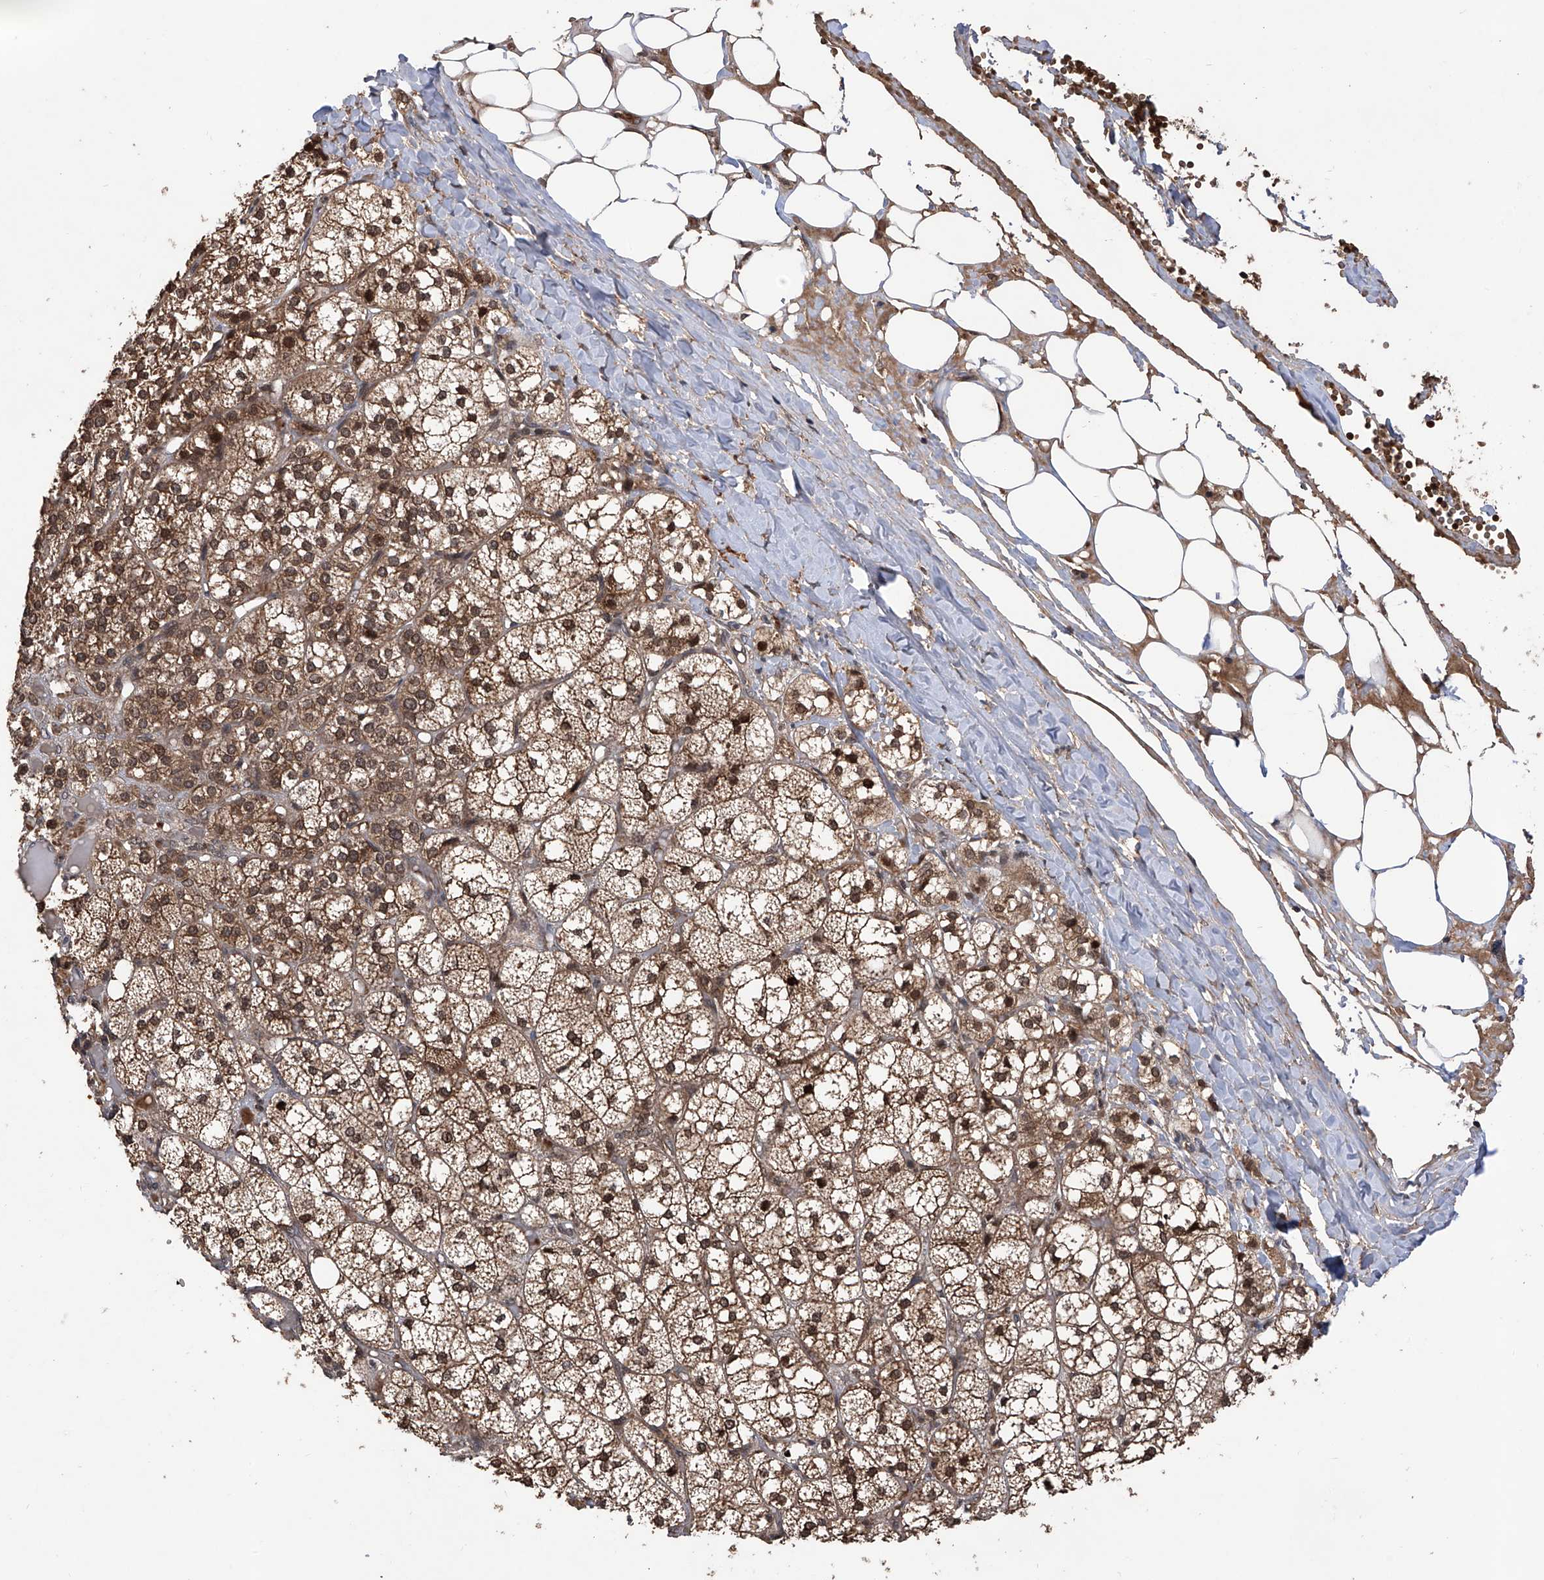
{"staining": {"intensity": "strong", "quantity": ">75%", "location": "cytoplasmic/membranous,nuclear"}, "tissue": "adrenal gland", "cell_type": "Glandular cells", "image_type": "normal", "snomed": [{"axis": "morphology", "description": "Normal tissue, NOS"}, {"axis": "topography", "description": "Adrenal gland"}], "caption": "Adrenal gland stained for a protein reveals strong cytoplasmic/membranous,nuclear positivity in glandular cells. (Brightfield microscopy of DAB IHC at high magnification).", "gene": "LYSMD4", "patient": {"sex": "female", "age": 61}}